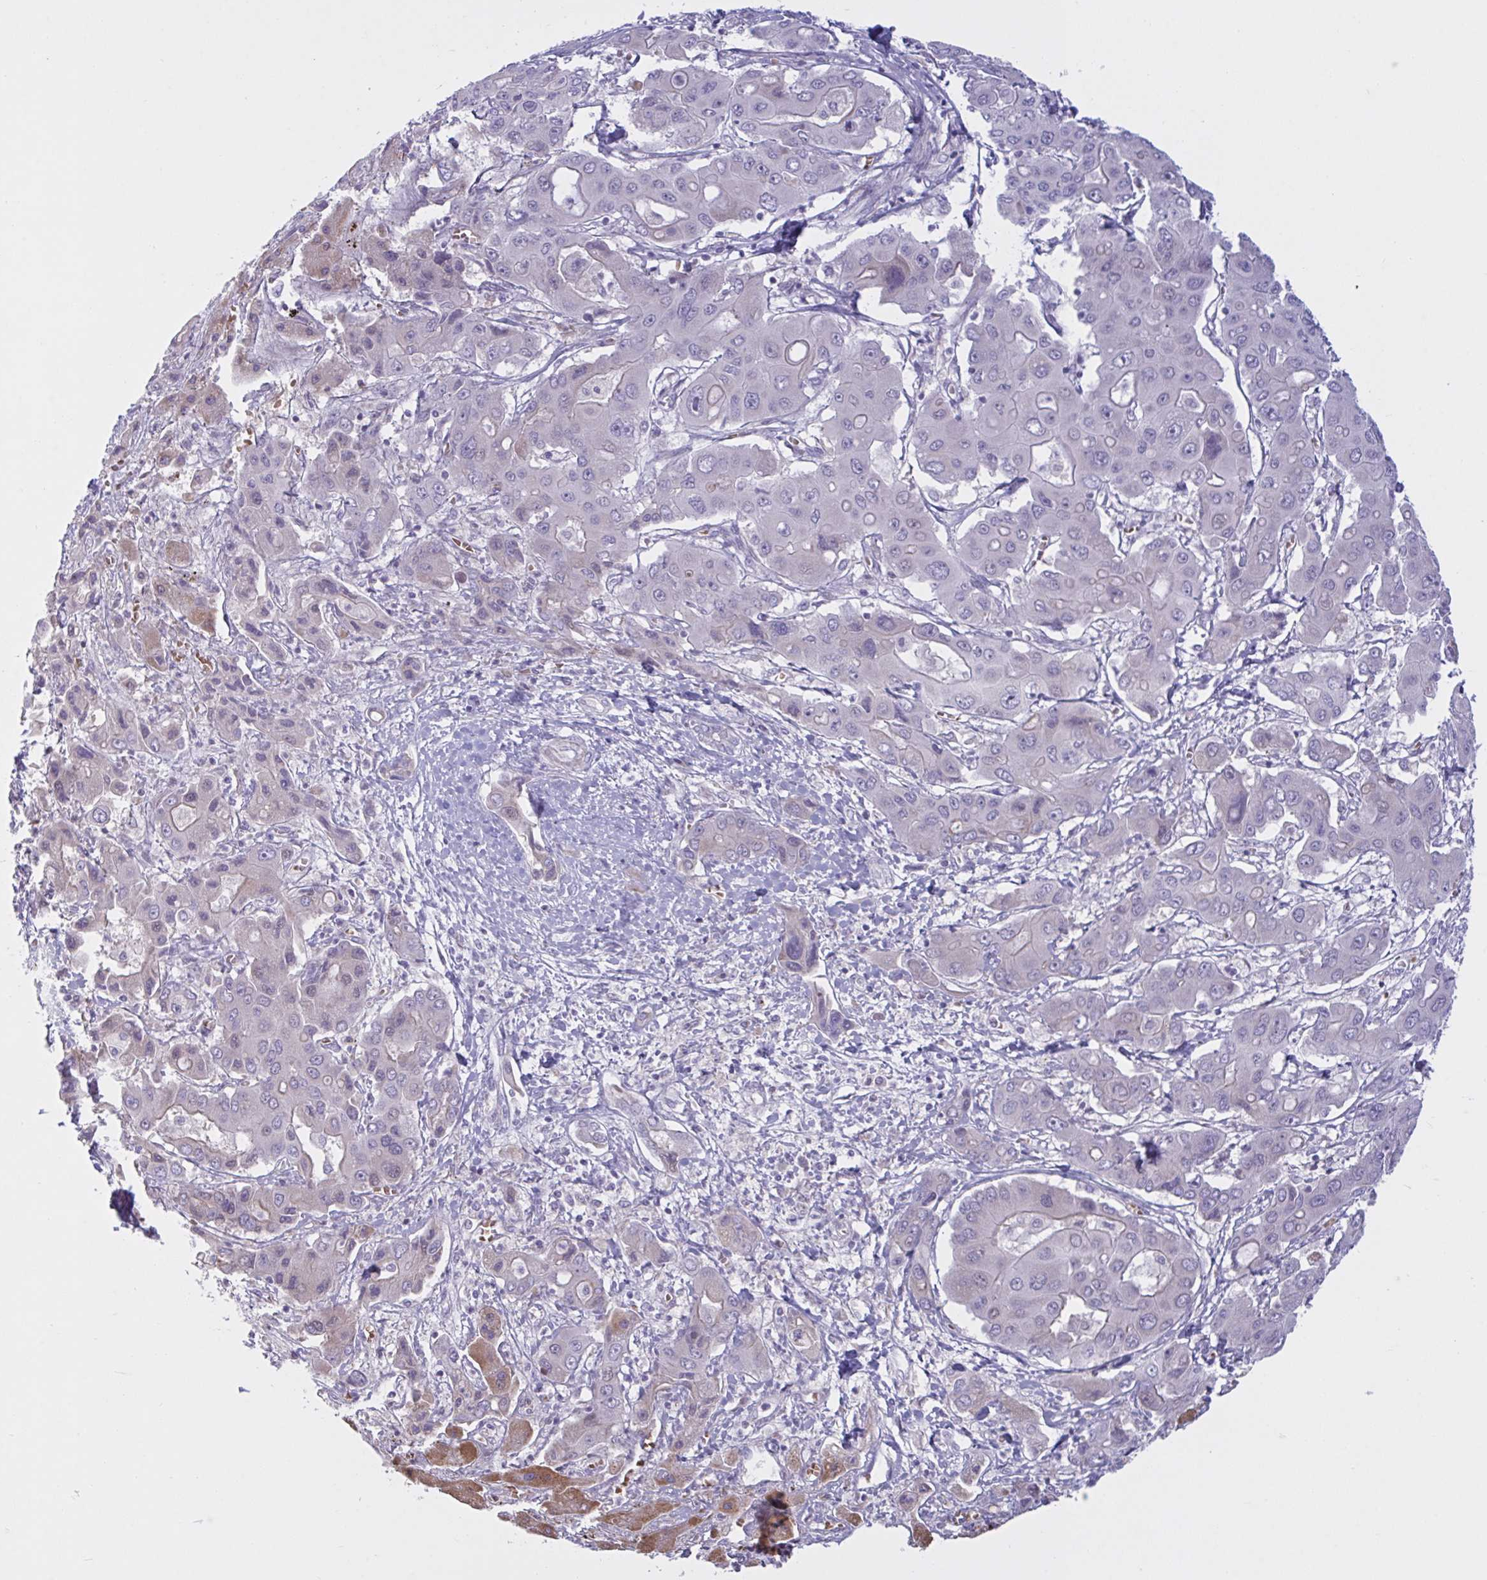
{"staining": {"intensity": "negative", "quantity": "none", "location": "none"}, "tissue": "liver cancer", "cell_type": "Tumor cells", "image_type": "cancer", "snomed": [{"axis": "morphology", "description": "Cholangiocarcinoma"}, {"axis": "topography", "description": "Liver"}], "caption": "Immunohistochemistry (IHC) image of neoplastic tissue: liver cholangiocarcinoma stained with DAB exhibits no significant protein staining in tumor cells.", "gene": "VWC2", "patient": {"sex": "male", "age": 67}}